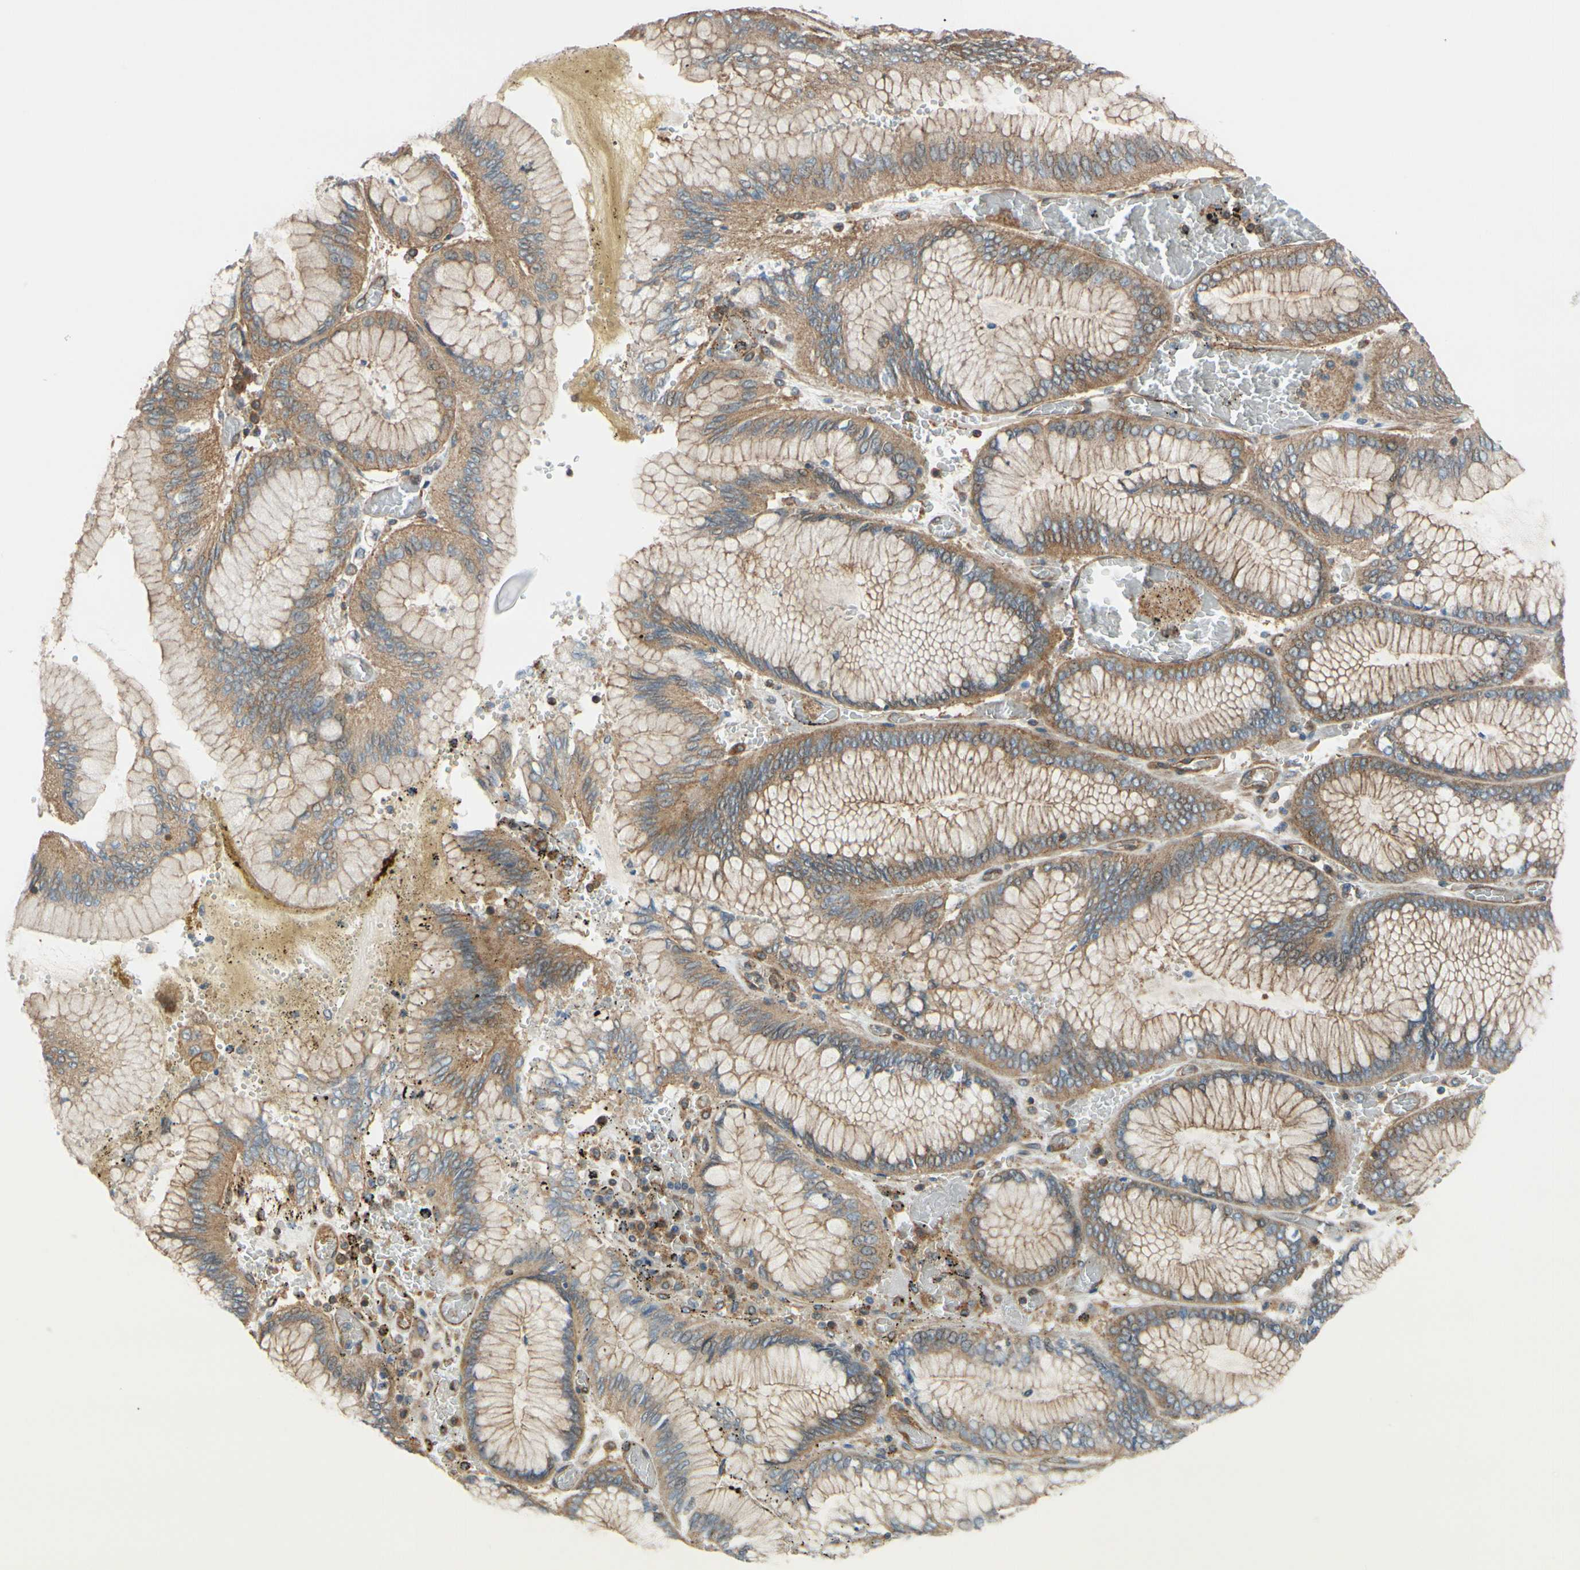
{"staining": {"intensity": "moderate", "quantity": ">75%", "location": "cytoplasmic/membranous"}, "tissue": "stomach cancer", "cell_type": "Tumor cells", "image_type": "cancer", "snomed": [{"axis": "morphology", "description": "Normal tissue, NOS"}, {"axis": "morphology", "description": "Adenocarcinoma, NOS"}, {"axis": "topography", "description": "Stomach, upper"}, {"axis": "topography", "description": "Stomach"}], "caption": "Protein expression analysis of human stomach adenocarcinoma reveals moderate cytoplasmic/membranous staining in about >75% of tumor cells. (DAB = brown stain, brightfield microscopy at high magnification).", "gene": "EPS15", "patient": {"sex": "male", "age": 76}}